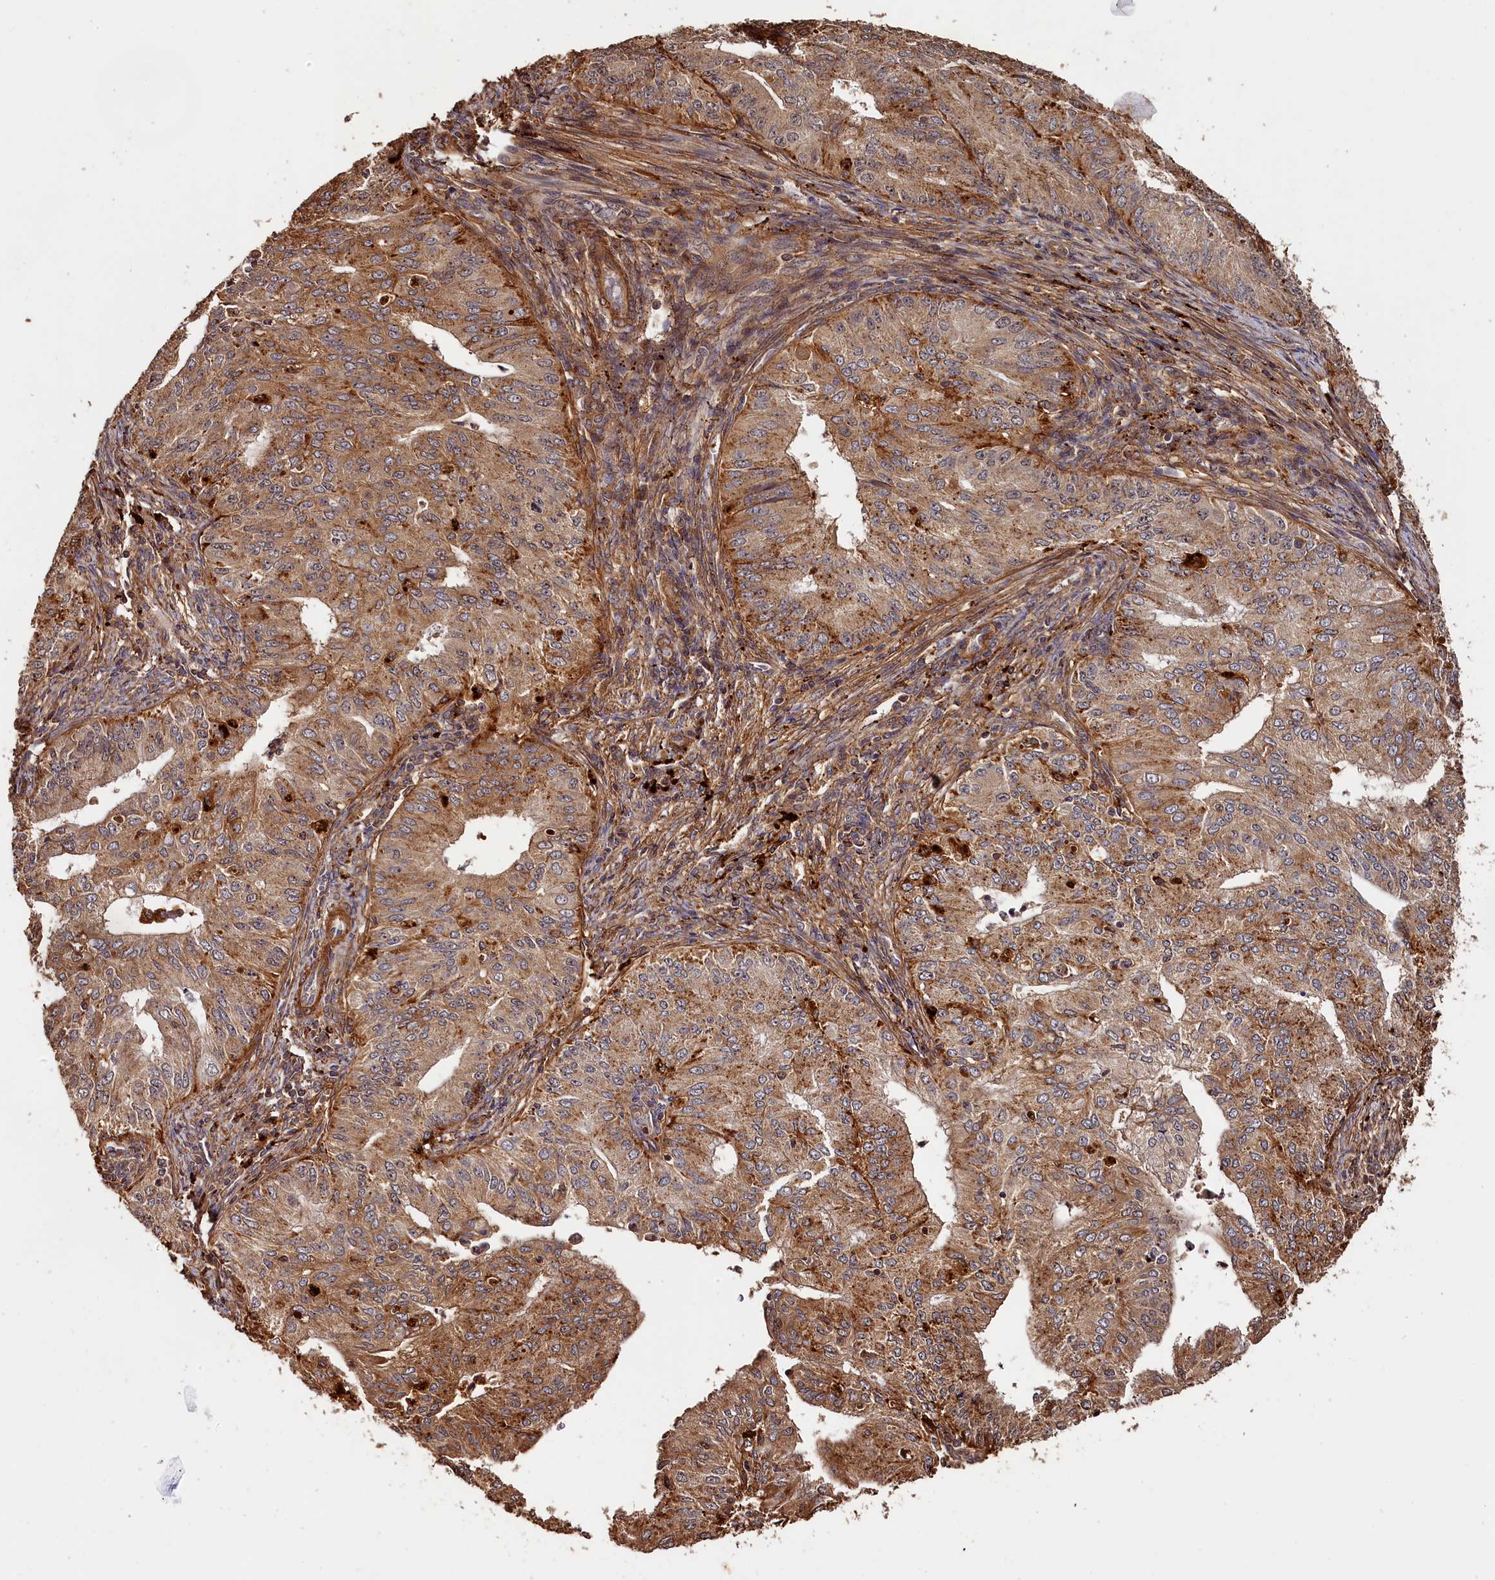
{"staining": {"intensity": "moderate", "quantity": ">75%", "location": "cytoplasmic/membranous"}, "tissue": "endometrial cancer", "cell_type": "Tumor cells", "image_type": "cancer", "snomed": [{"axis": "morphology", "description": "Adenocarcinoma, NOS"}, {"axis": "topography", "description": "Endometrium"}], "caption": "Immunohistochemical staining of endometrial adenocarcinoma demonstrates medium levels of moderate cytoplasmic/membranous positivity in about >75% of tumor cells.", "gene": "MMP15", "patient": {"sex": "female", "age": 50}}